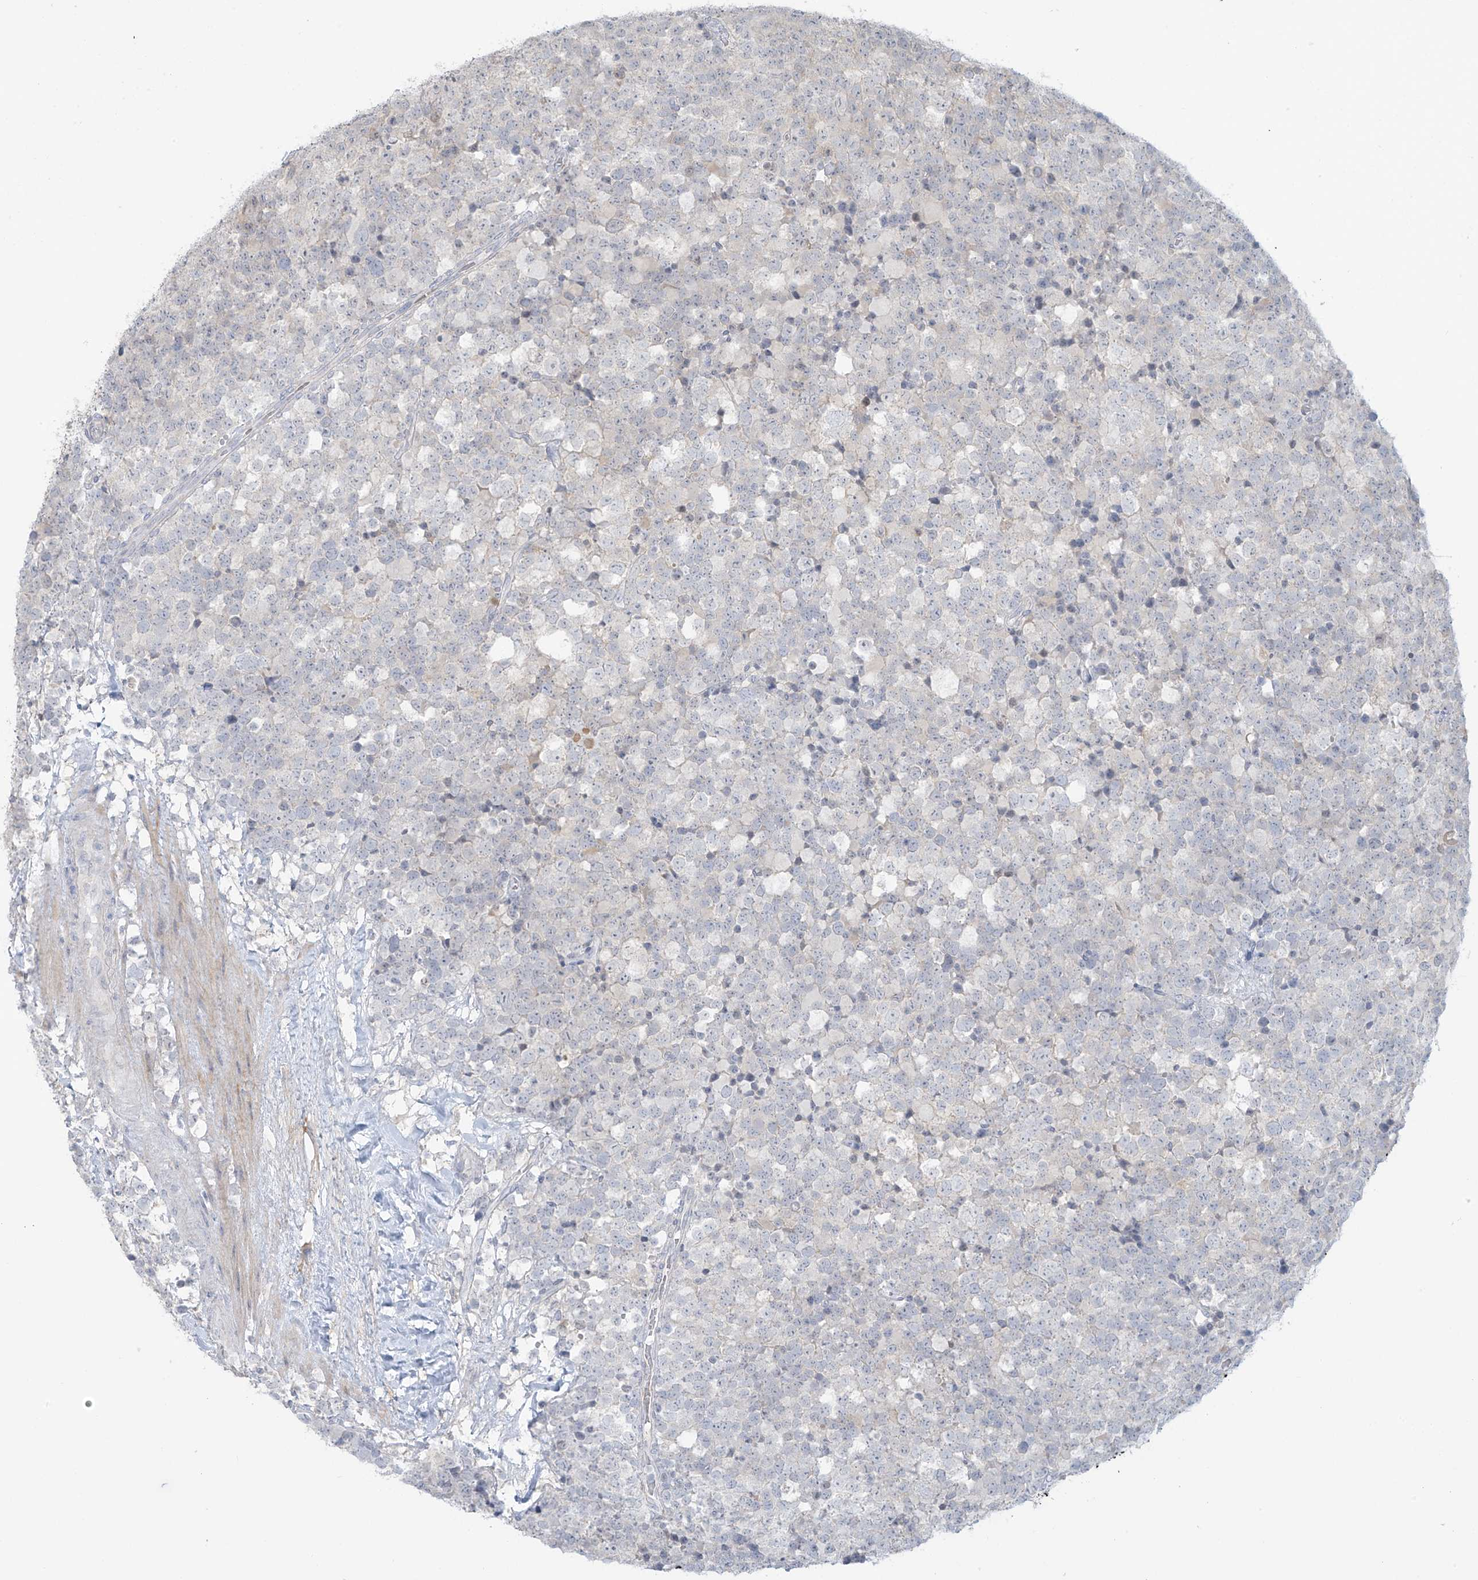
{"staining": {"intensity": "negative", "quantity": "none", "location": "none"}, "tissue": "testis cancer", "cell_type": "Tumor cells", "image_type": "cancer", "snomed": [{"axis": "morphology", "description": "Seminoma, NOS"}, {"axis": "topography", "description": "Testis"}], "caption": "Immunohistochemistry (IHC) of human testis cancer displays no expression in tumor cells. (Stains: DAB immunohistochemistry with hematoxylin counter stain, Microscopy: brightfield microscopy at high magnification).", "gene": "TAGAP", "patient": {"sex": "male", "age": 71}}